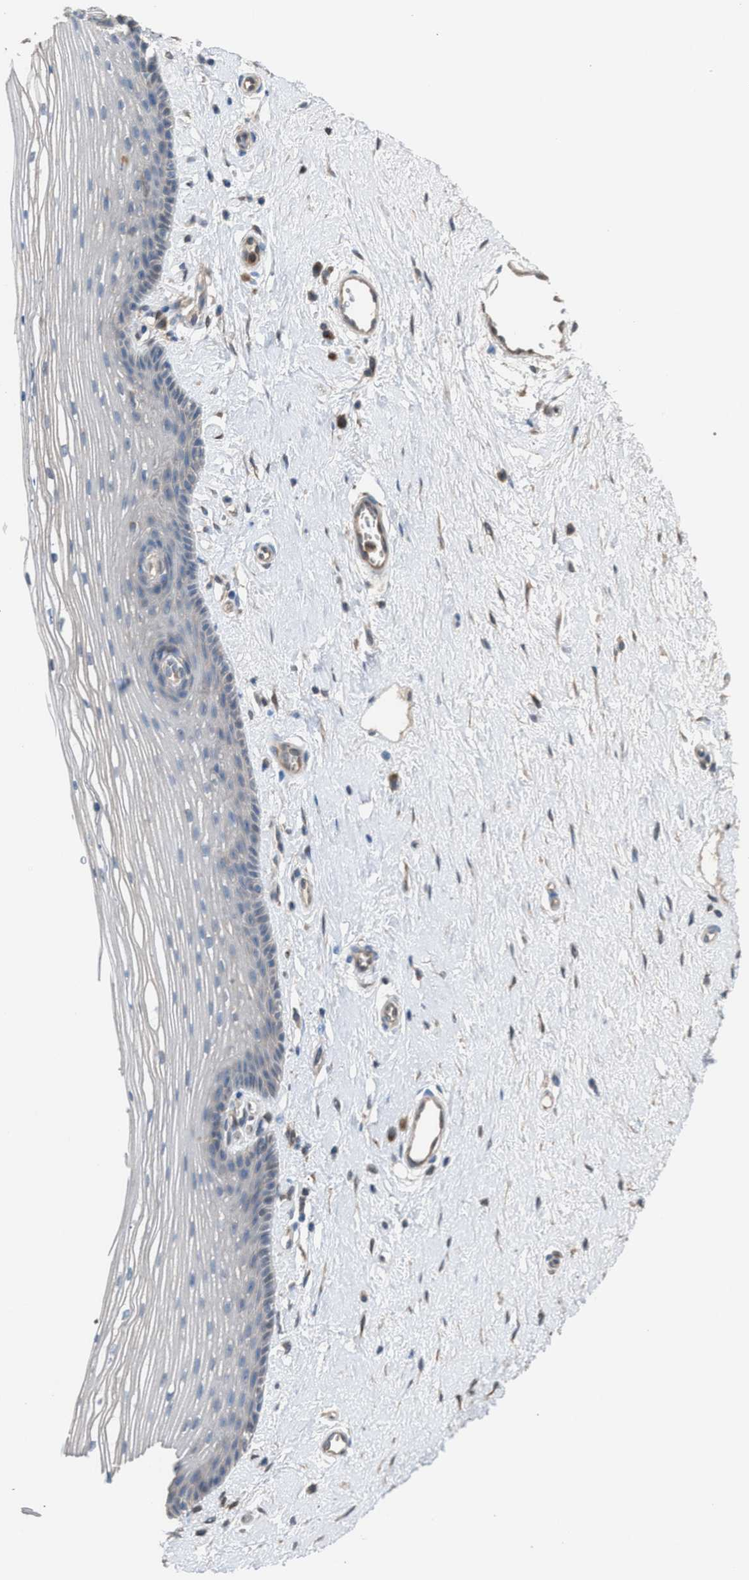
{"staining": {"intensity": "negative", "quantity": "none", "location": "none"}, "tissue": "vagina", "cell_type": "Squamous epithelial cells", "image_type": "normal", "snomed": [{"axis": "morphology", "description": "Normal tissue, NOS"}, {"axis": "topography", "description": "Vagina"}], "caption": "High power microscopy photomicrograph of an IHC histopathology image of benign vagina, revealing no significant staining in squamous epithelial cells.", "gene": "NQO2", "patient": {"sex": "female", "age": 46}}